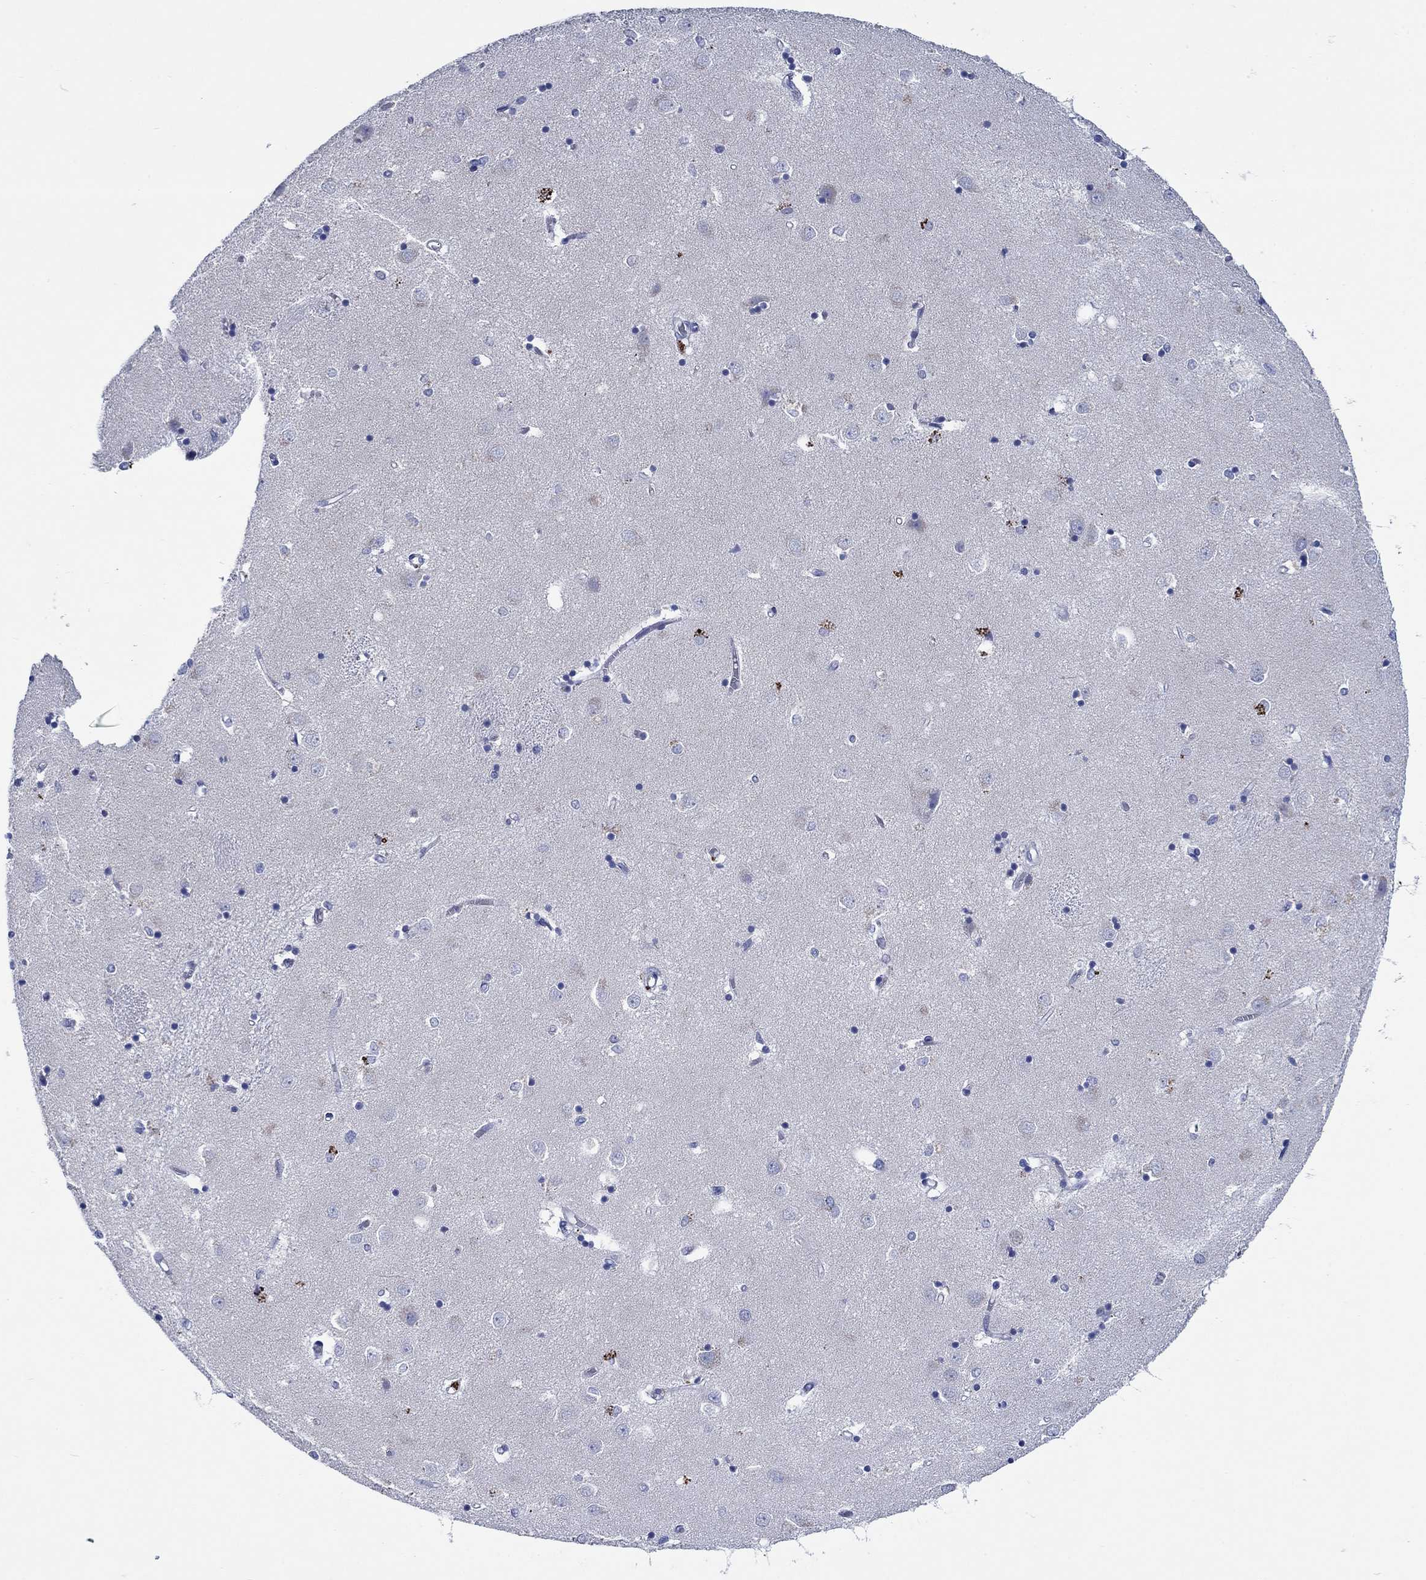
{"staining": {"intensity": "negative", "quantity": "none", "location": "none"}, "tissue": "caudate", "cell_type": "Glial cells", "image_type": "normal", "snomed": [{"axis": "morphology", "description": "Normal tissue, NOS"}, {"axis": "topography", "description": "Lateral ventricle wall"}], "caption": "Histopathology image shows no significant protein expression in glial cells of unremarkable caudate.", "gene": "ENSG00000251537", "patient": {"sex": "male", "age": 54}}